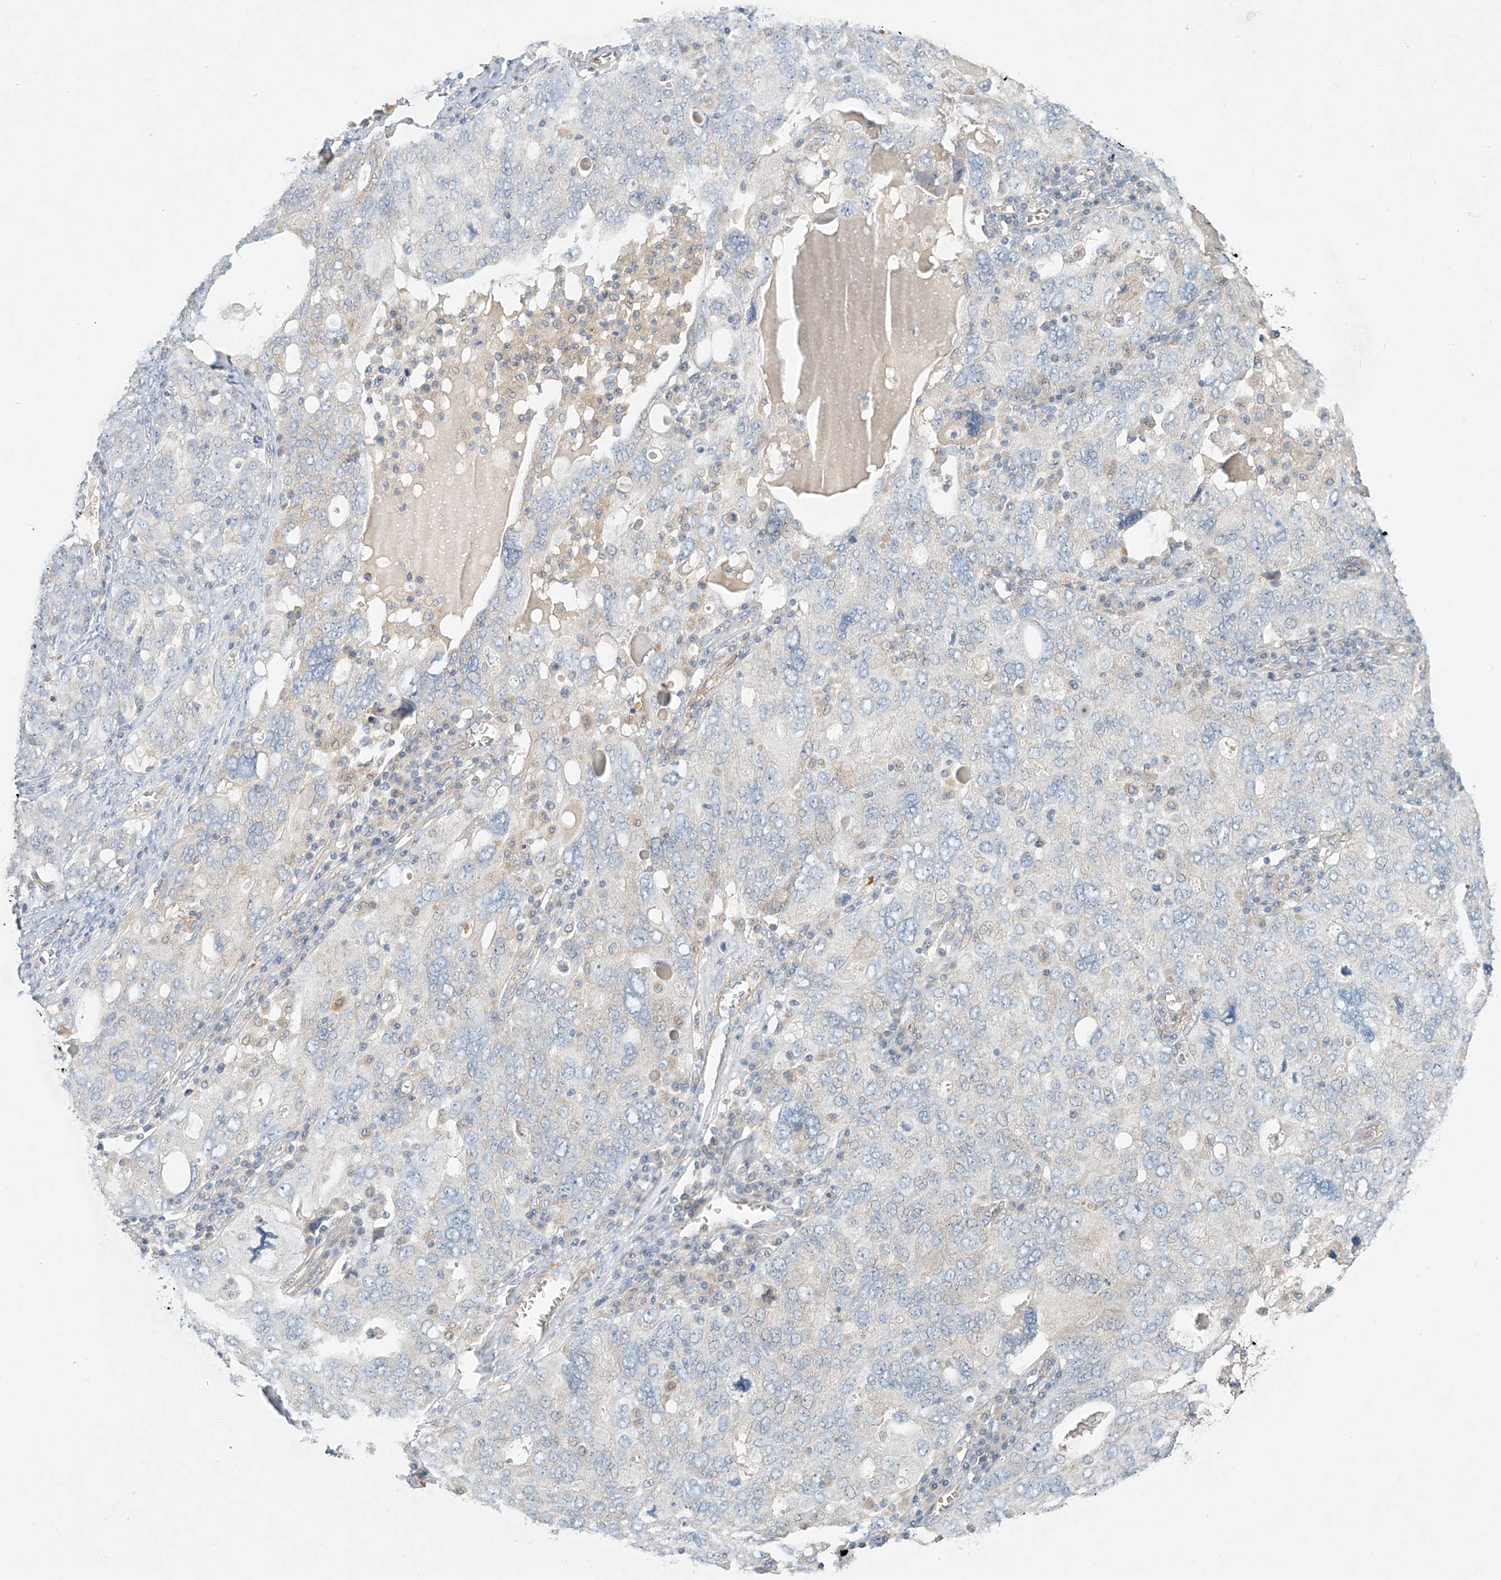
{"staining": {"intensity": "negative", "quantity": "none", "location": "none"}, "tissue": "ovarian cancer", "cell_type": "Tumor cells", "image_type": "cancer", "snomed": [{"axis": "morphology", "description": "Carcinoma, endometroid"}, {"axis": "topography", "description": "Ovary"}], "caption": "A photomicrograph of ovarian cancer (endometroid carcinoma) stained for a protein demonstrates no brown staining in tumor cells. The staining is performed using DAB brown chromogen with nuclei counter-stained in using hematoxylin.", "gene": "SYTL3", "patient": {"sex": "female", "age": 62}}